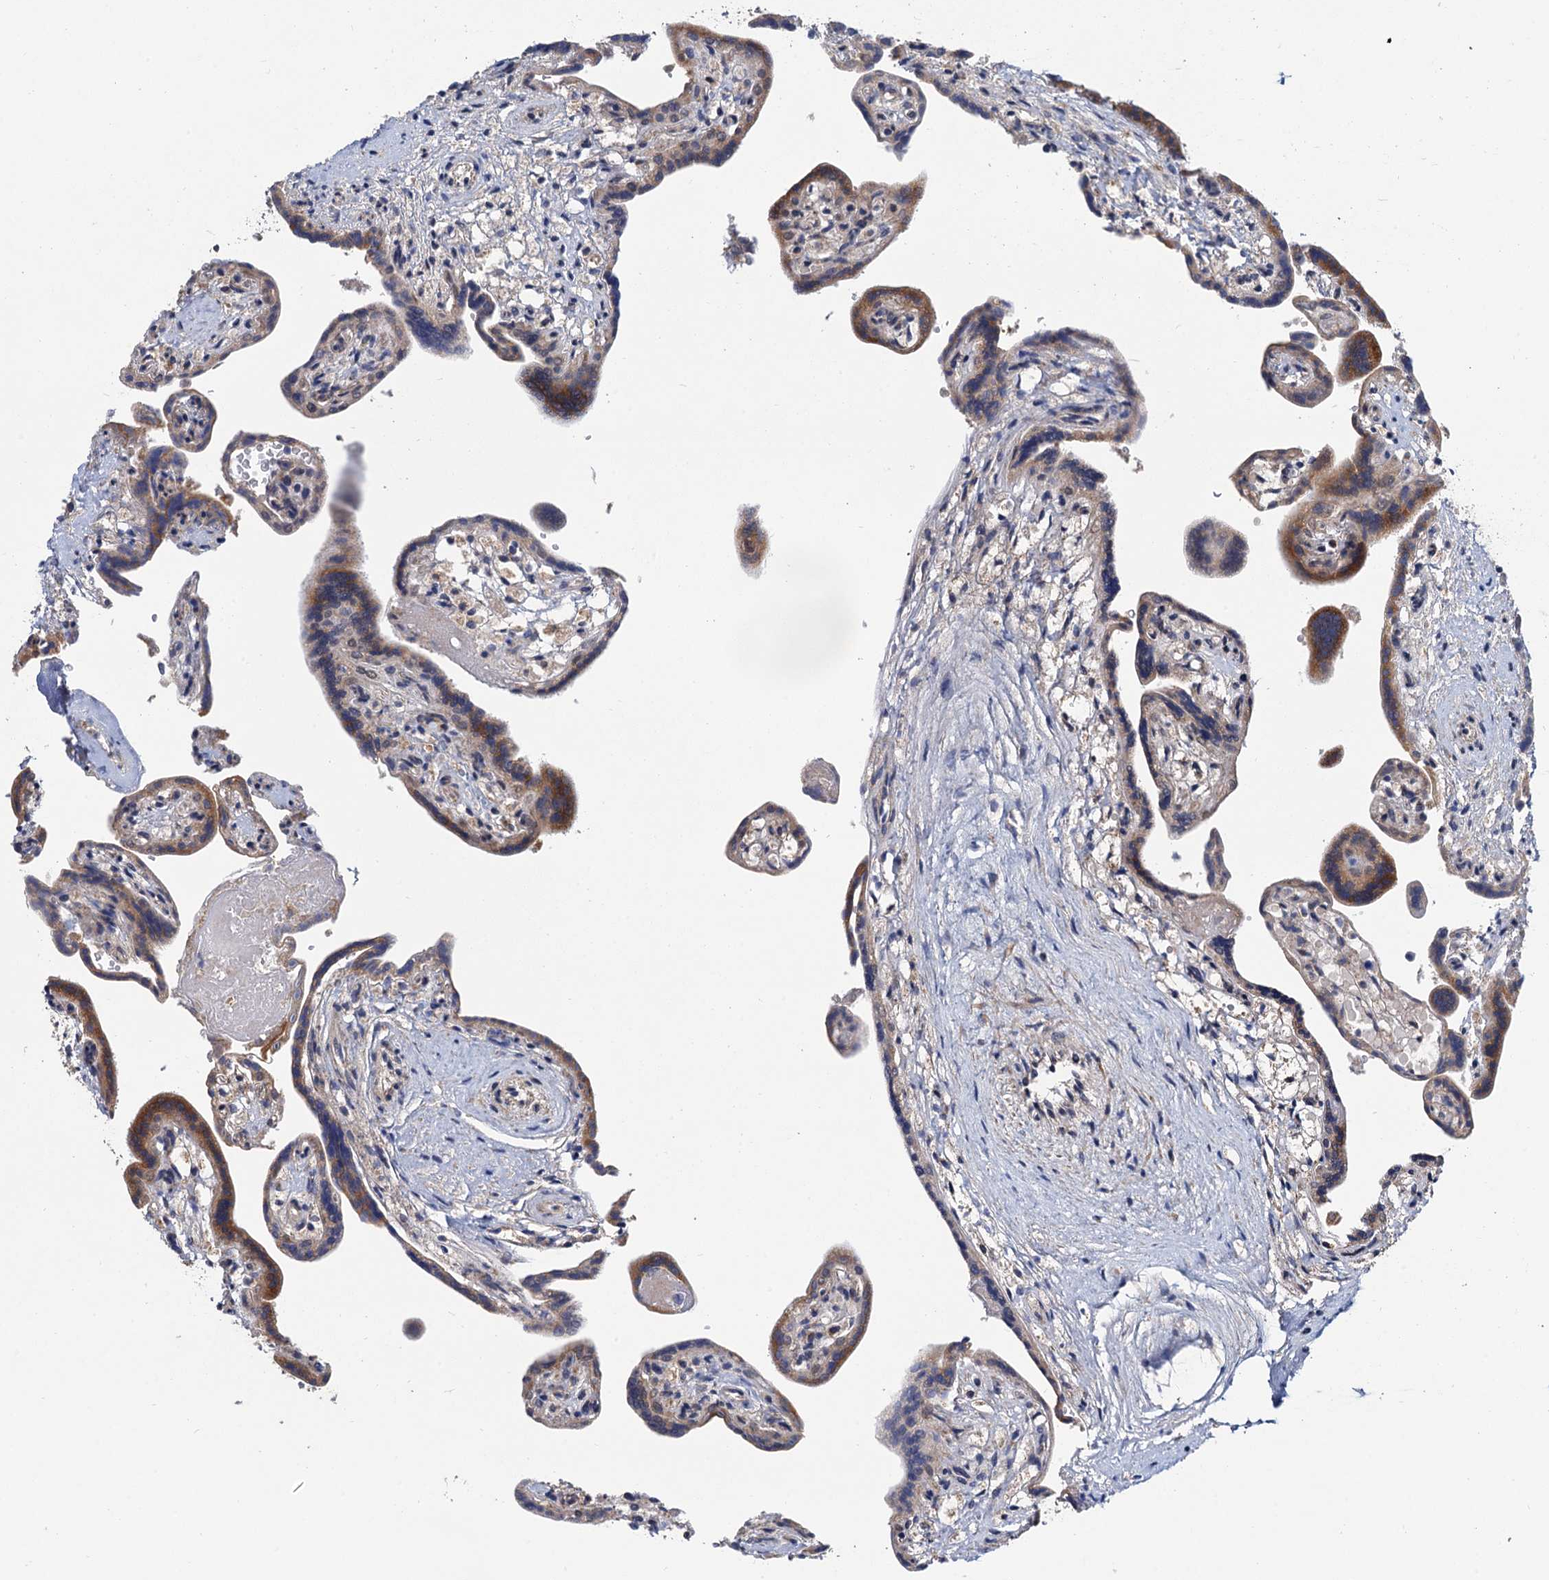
{"staining": {"intensity": "moderate", "quantity": ">75%", "location": "cytoplasmic/membranous,nuclear"}, "tissue": "placenta", "cell_type": "Decidual cells", "image_type": "normal", "snomed": [{"axis": "morphology", "description": "Normal tissue, NOS"}, {"axis": "topography", "description": "Placenta"}], "caption": "High-magnification brightfield microscopy of benign placenta stained with DAB (brown) and counterstained with hematoxylin (blue). decidual cells exhibit moderate cytoplasmic/membranous,nuclear positivity is seen in about>75% of cells.", "gene": "CMPK2", "patient": {"sex": "female", "age": 37}}